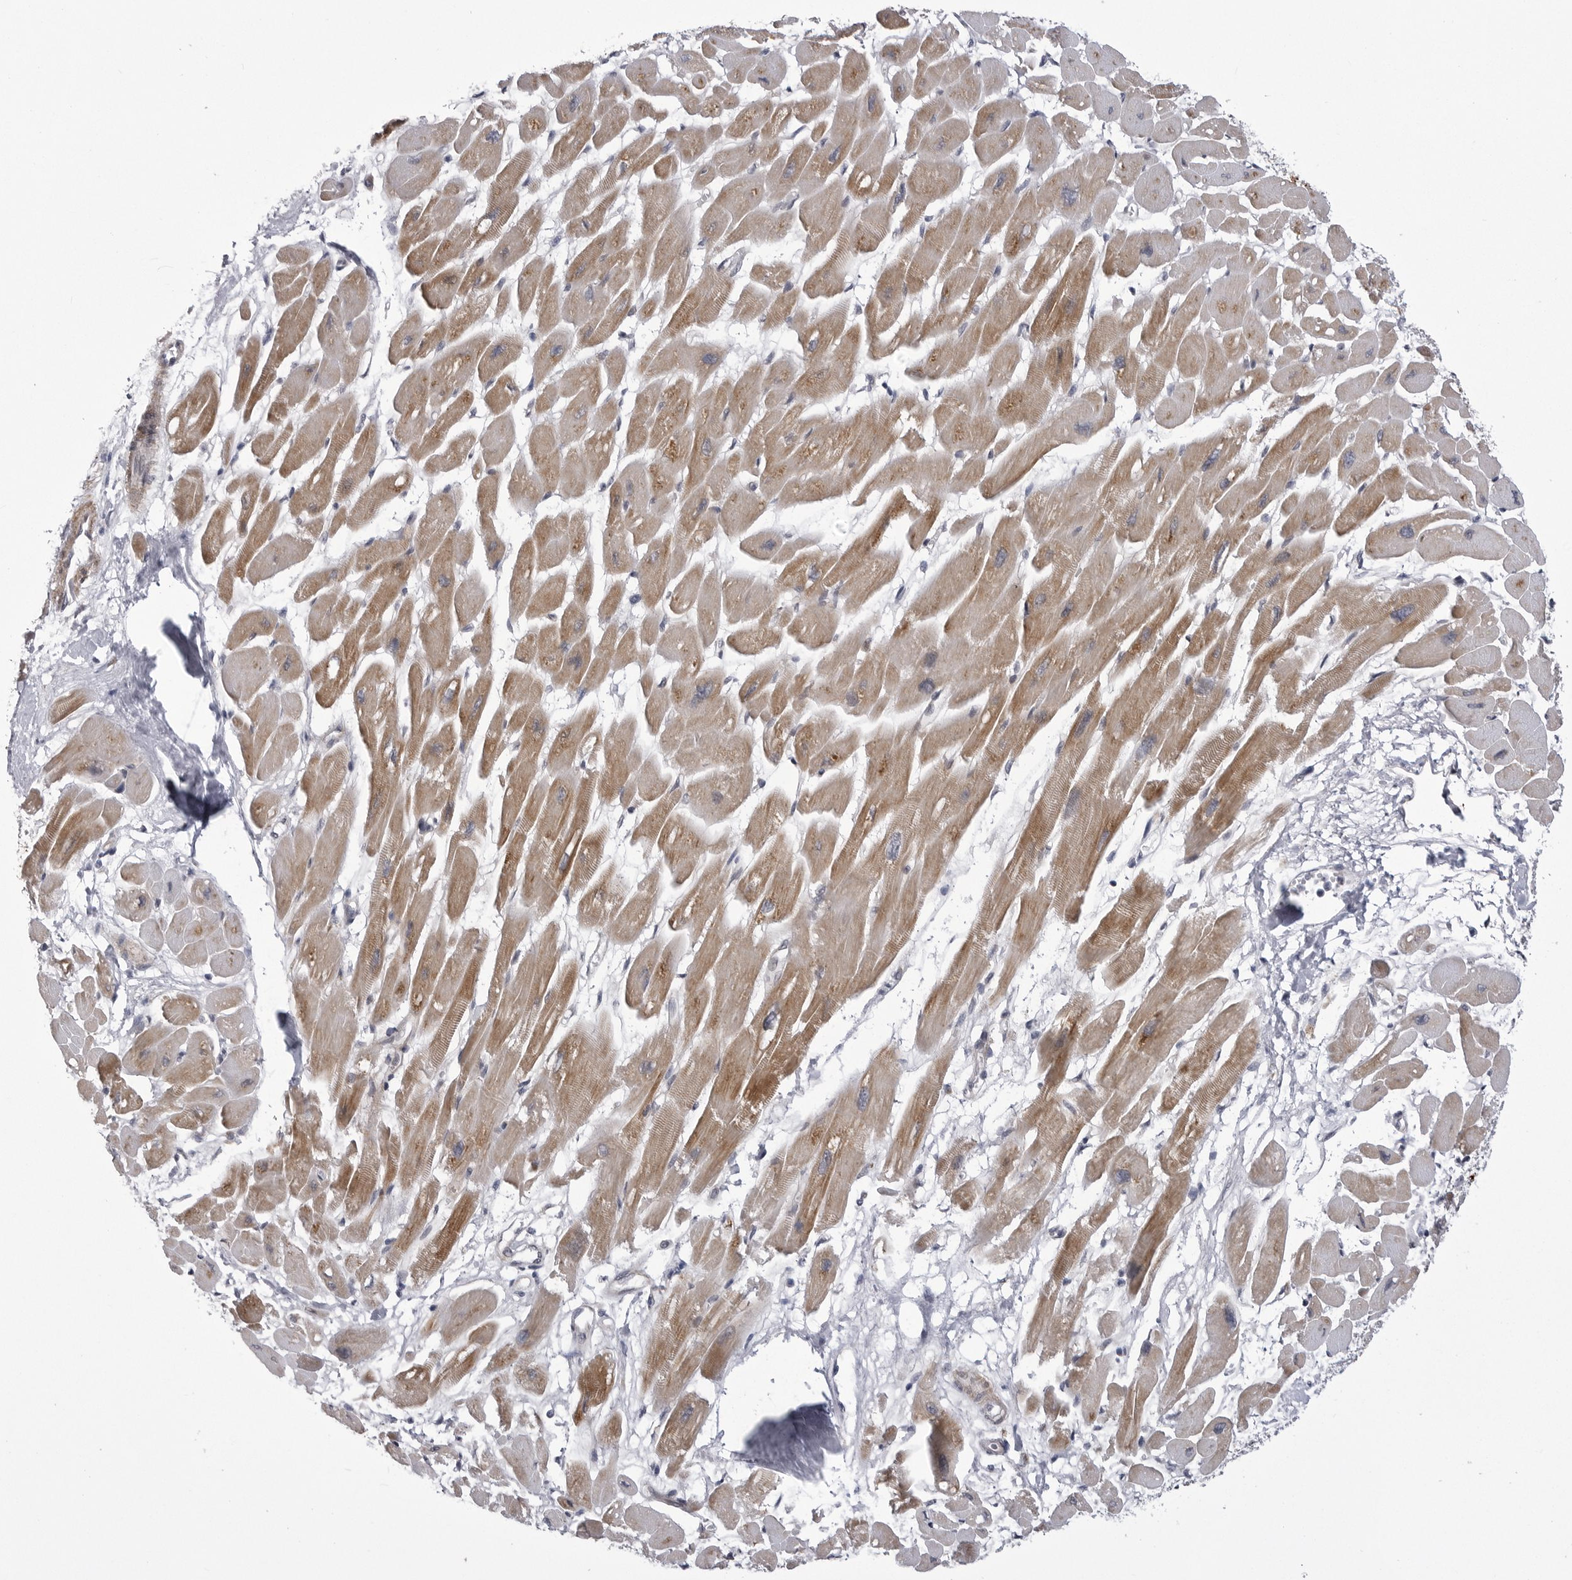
{"staining": {"intensity": "moderate", "quantity": ">75%", "location": "cytoplasmic/membranous"}, "tissue": "heart muscle", "cell_type": "Cardiomyocytes", "image_type": "normal", "snomed": [{"axis": "morphology", "description": "Normal tissue, NOS"}, {"axis": "topography", "description": "Heart"}], "caption": "Immunohistochemistry staining of unremarkable heart muscle, which displays medium levels of moderate cytoplasmic/membranous staining in about >75% of cardiomyocytes indicating moderate cytoplasmic/membranous protein staining. The staining was performed using DAB (brown) for protein detection and nuclei were counterstained in hematoxylin (blue).", "gene": "CCDC18", "patient": {"sex": "female", "age": 54}}